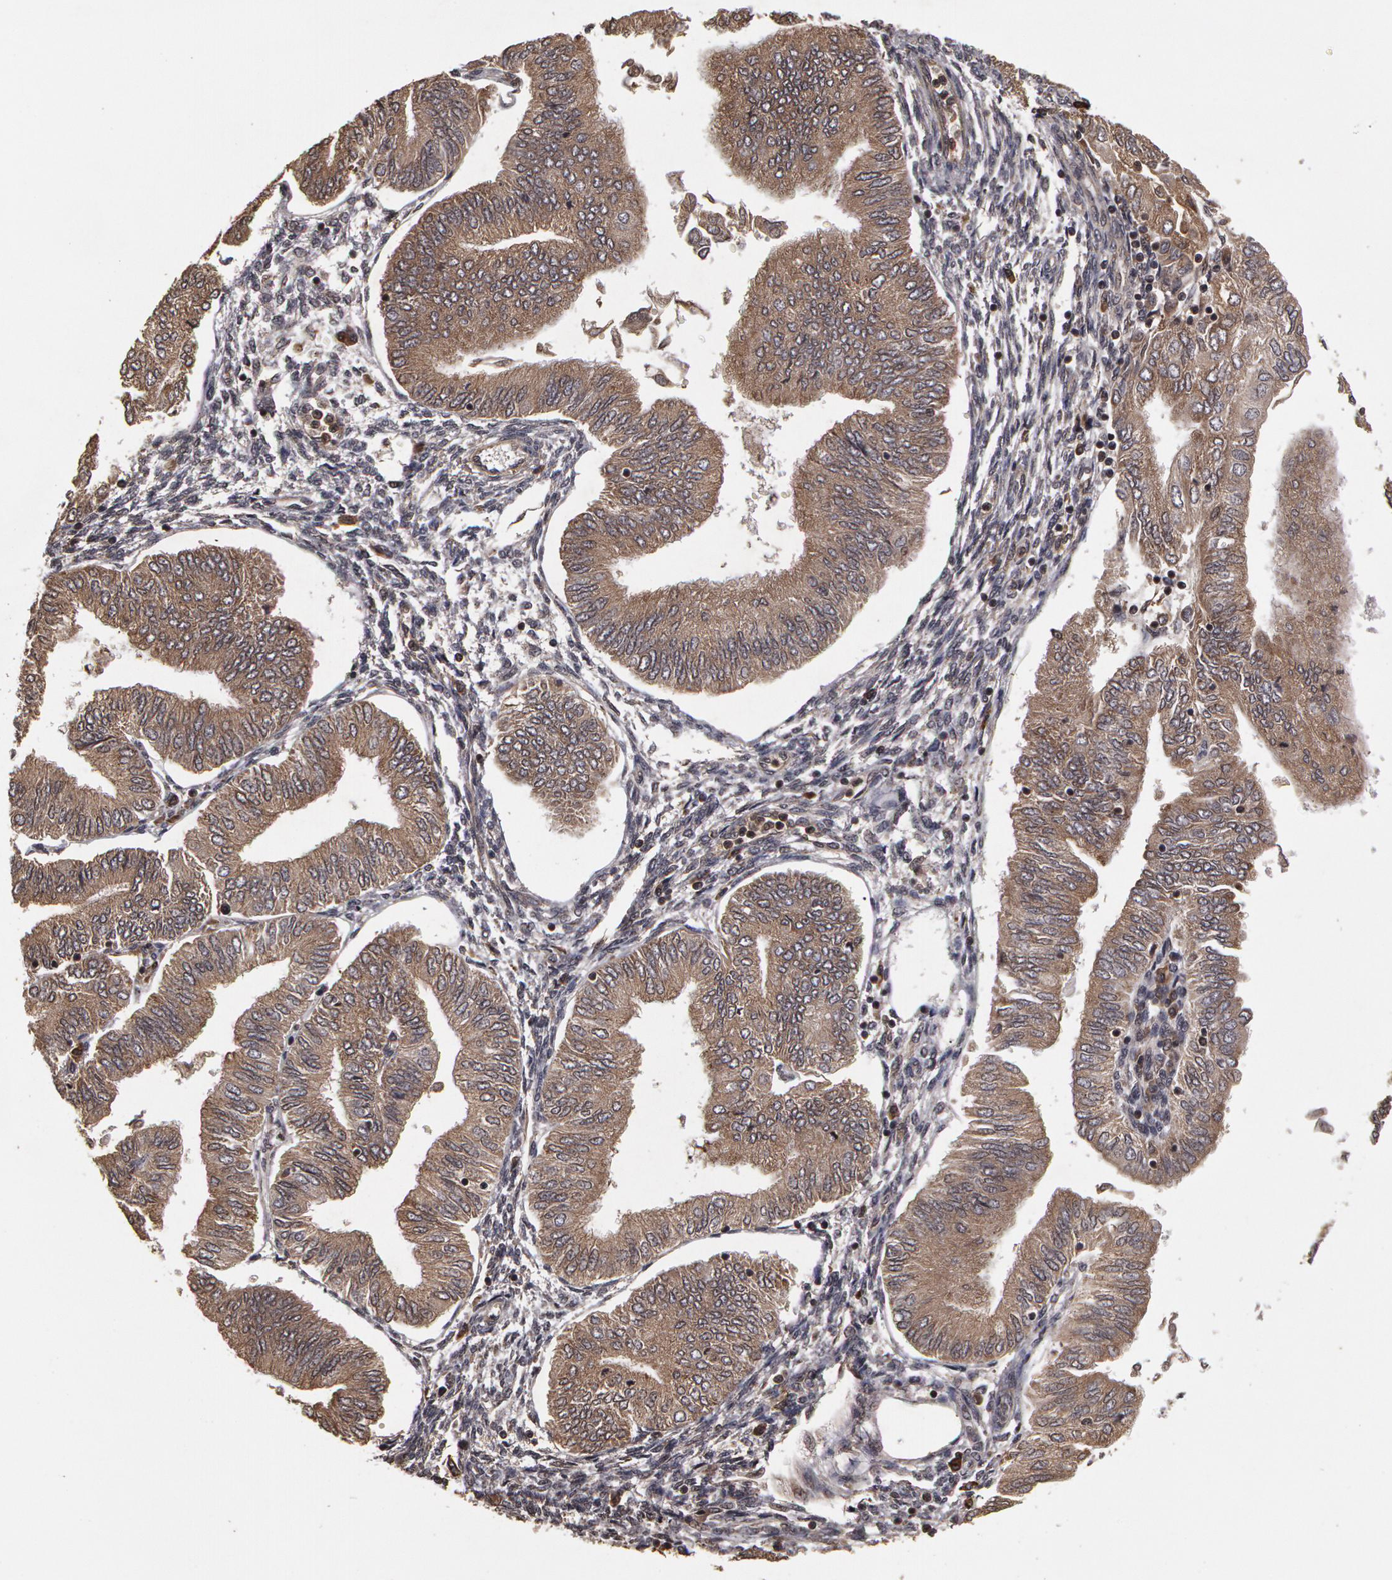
{"staining": {"intensity": "weak", "quantity": ">75%", "location": "cytoplasmic/membranous"}, "tissue": "endometrial cancer", "cell_type": "Tumor cells", "image_type": "cancer", "snomed": [{"axis": "morphology", "description": "Adenocarcinoma, NOS"}, {"axis": "topography", "description": "Endometrium"}], "caption": "A photomicrograph of endometrial adenocarcinoma stained for a protein demonstrates weak cytoplasmic/membranous brown staining in tumor cells. Using DAB (brown) and hematoxylin (blue) stains, captured at high magnification using brightfield microscopy.", "gene": "CALR", "patient": {"sex": "female", "age": 51}}